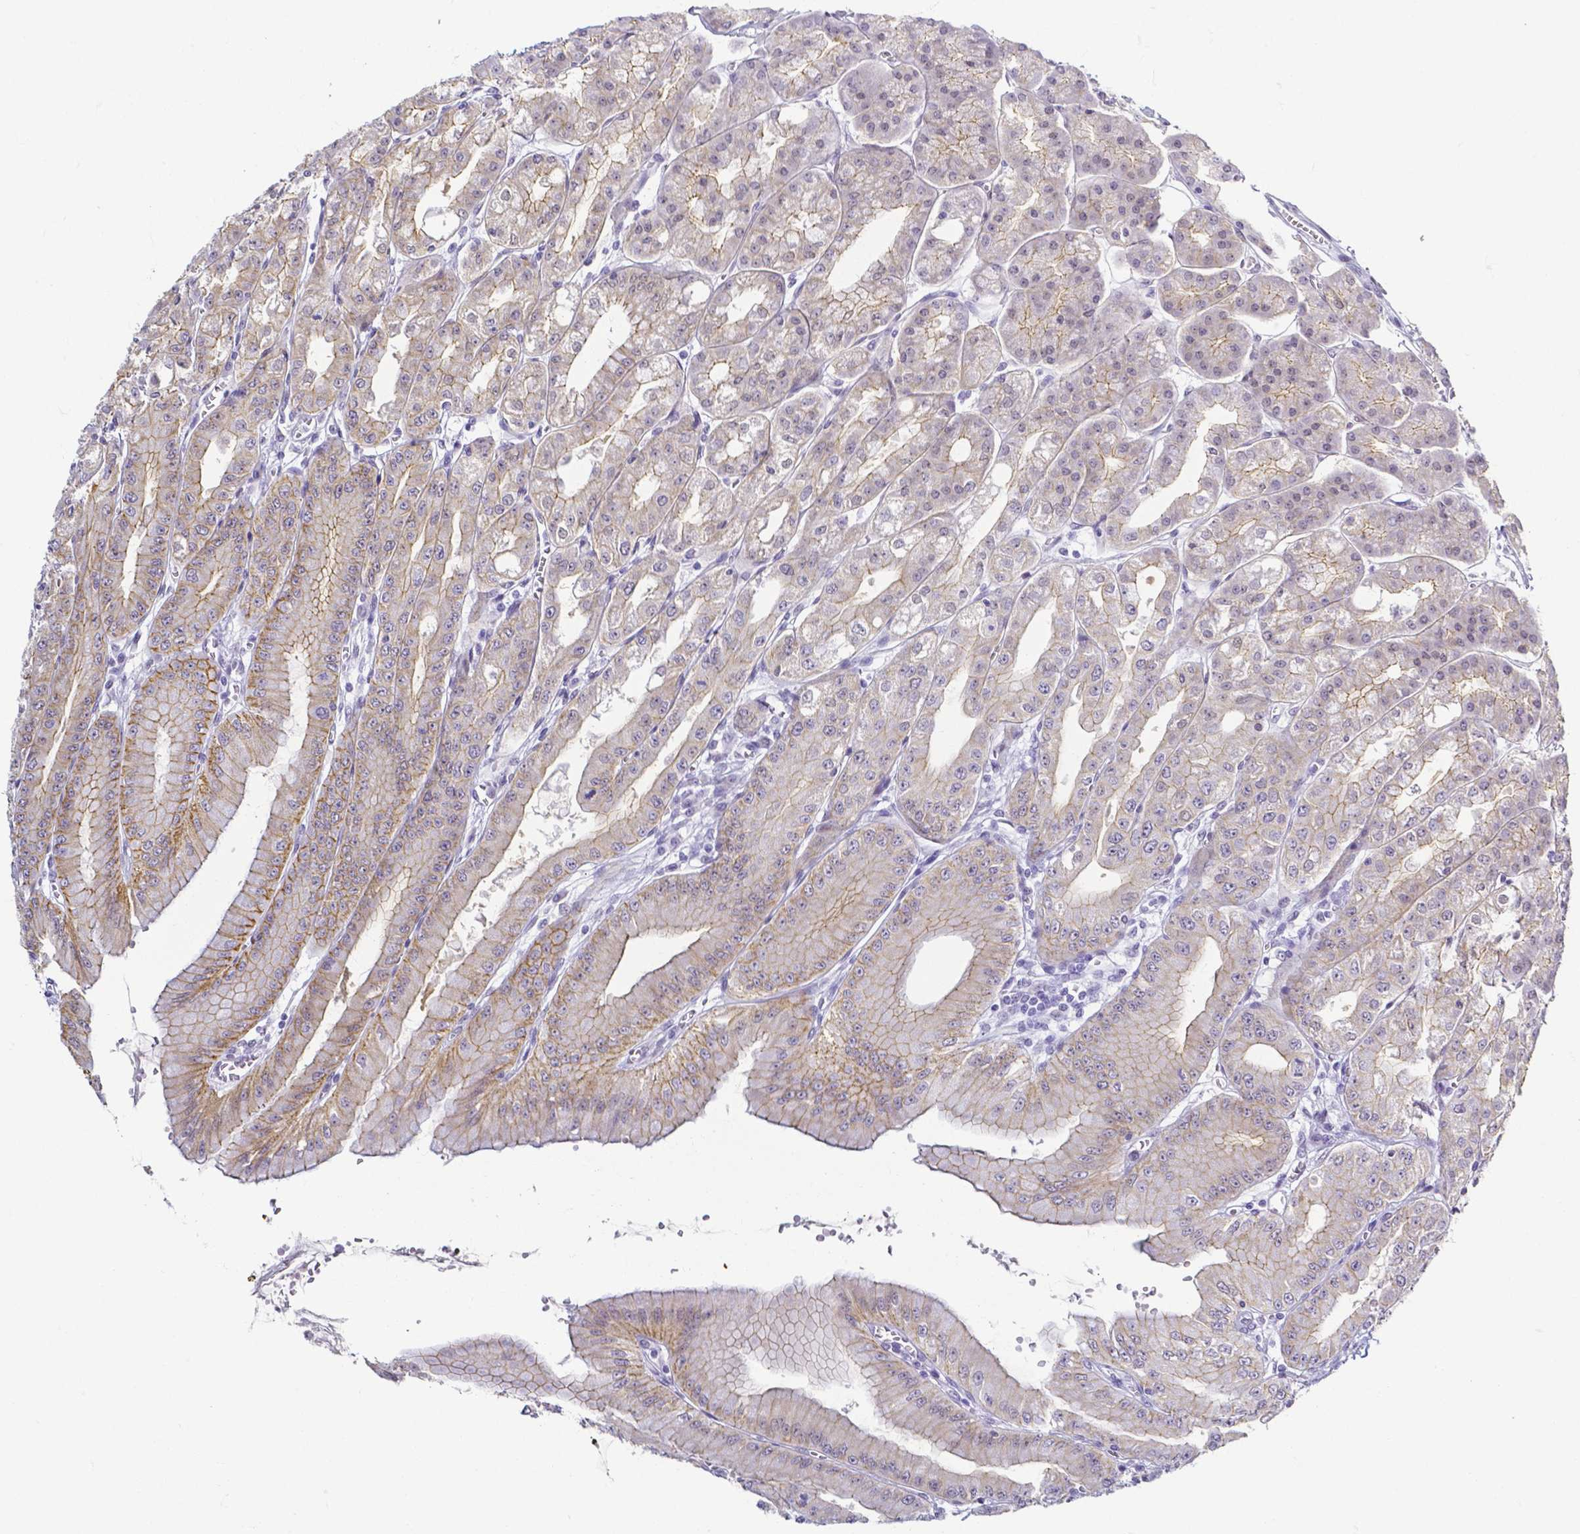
{"staining": {"intensity": "moderate", "quantity": "25%-75%", "location": "cytoplasmic/membranous"}, "tissue": "stomach", "cell_type": "Glandular cells", "image_type": "normal", "snomed": [{"axis": "morphology", "description": "Normal tissue, NOS"}, {"axis": "topography", "description": "Stomach, lower"}], "caption": "Human stomach stained with a brown dye exhibits moderate cytoplasmic/membranous positive positivity in about 25%-75% of glandular cells.", "gene": "FAM83G", "patient": {"sex": "male", "age": 71}}